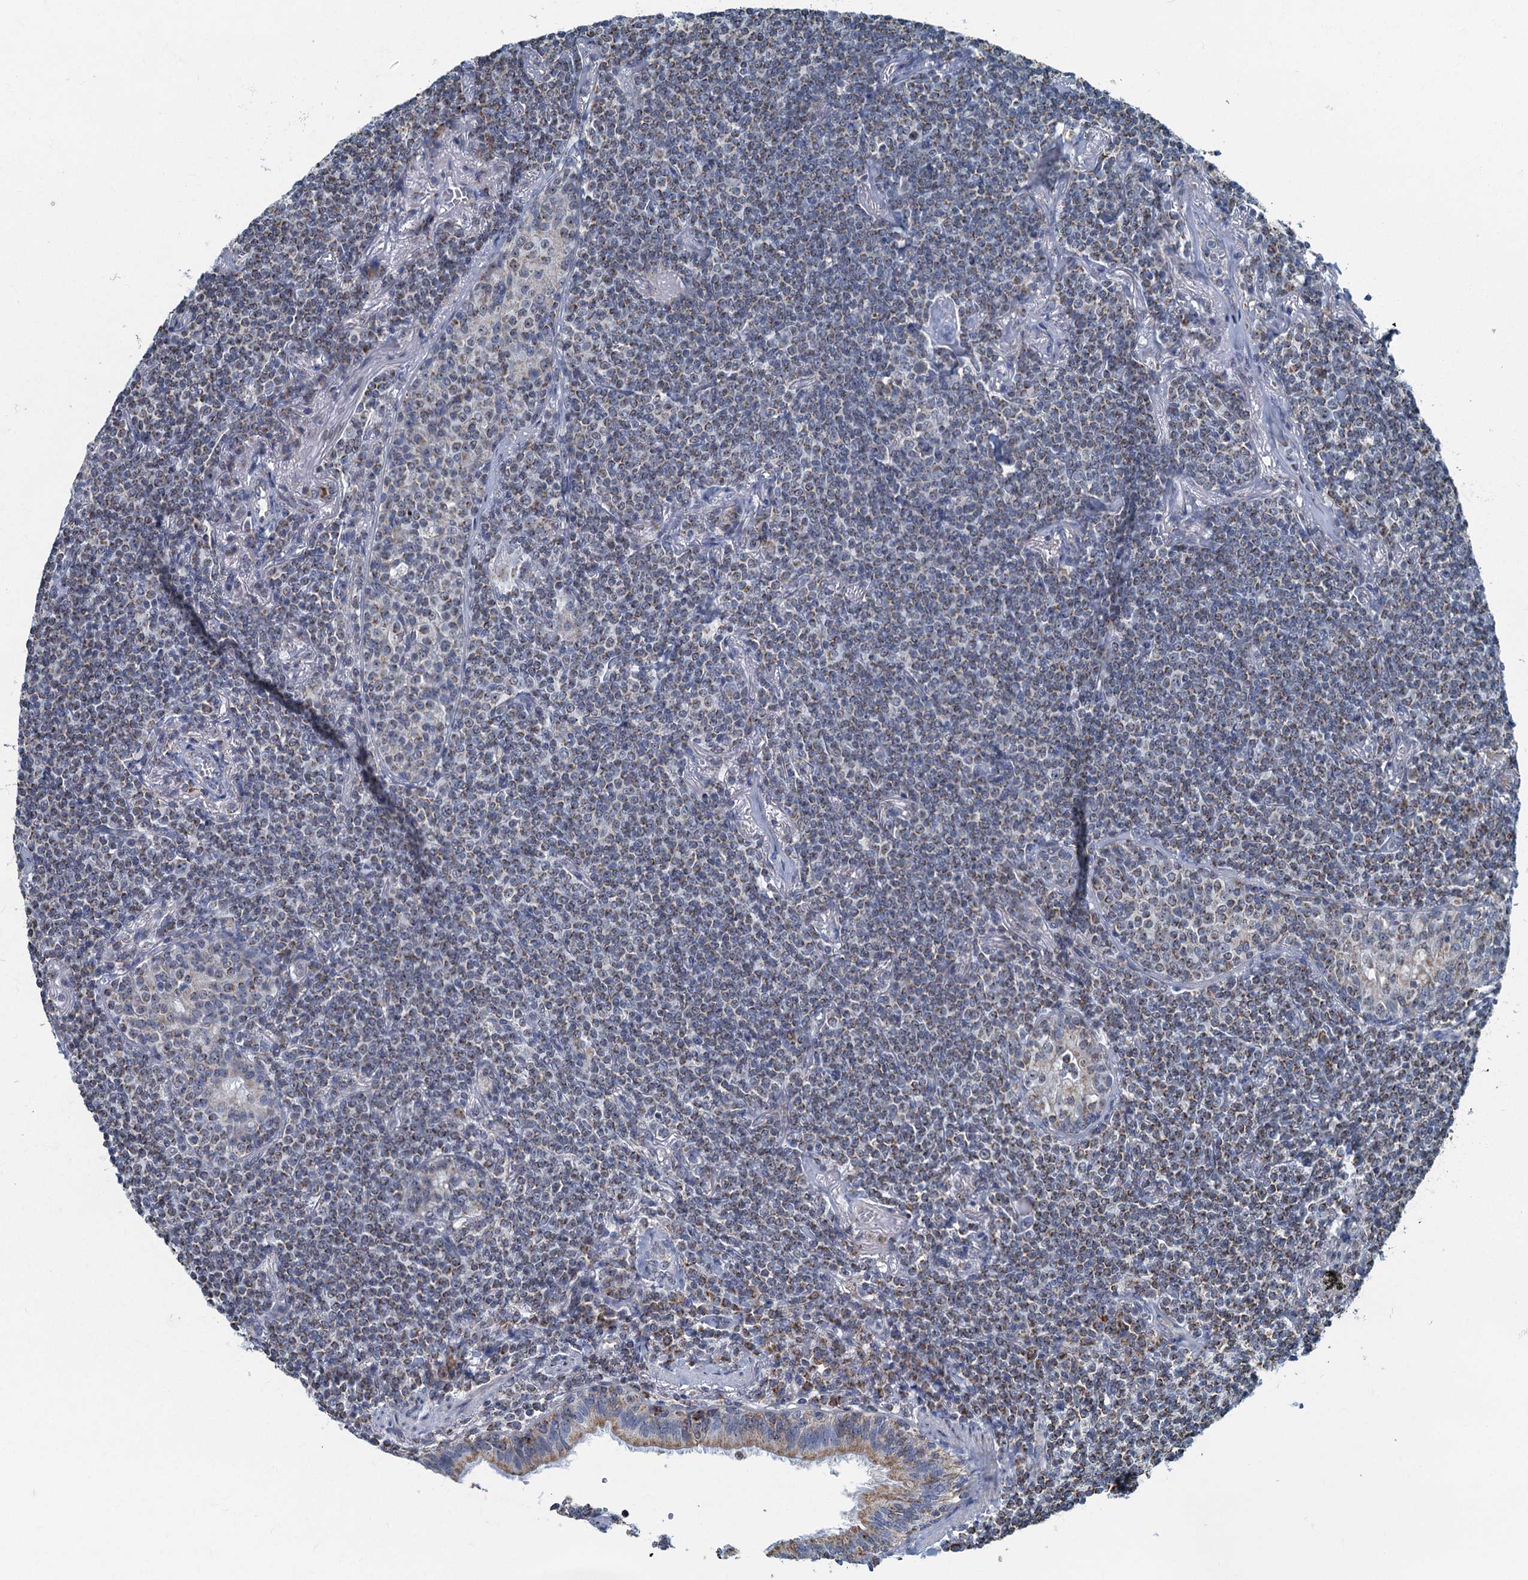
{"staining": {"intensity": "weak", "quantity": "25%-75%", "location": "cytoplasmic/membranous"}, "tissue": "lymphoma", "cell_type": "Tumor cells", "image_type": "cancer", "snomed": [{"axis": "morphology", "description": "Malignant lymphoma, non-Hodgkin's type, Low grade"}, {"axis": "topography", "description": "Lung"}], "caption": "Human lymphoma stained for a protein (brown) exhibits weak cytoplasmic/membranous positive positivity in approximately 25%-75% of tumor cells.", "gene": "RAD9B", "patient": {"sex": "female", "age": 71}}